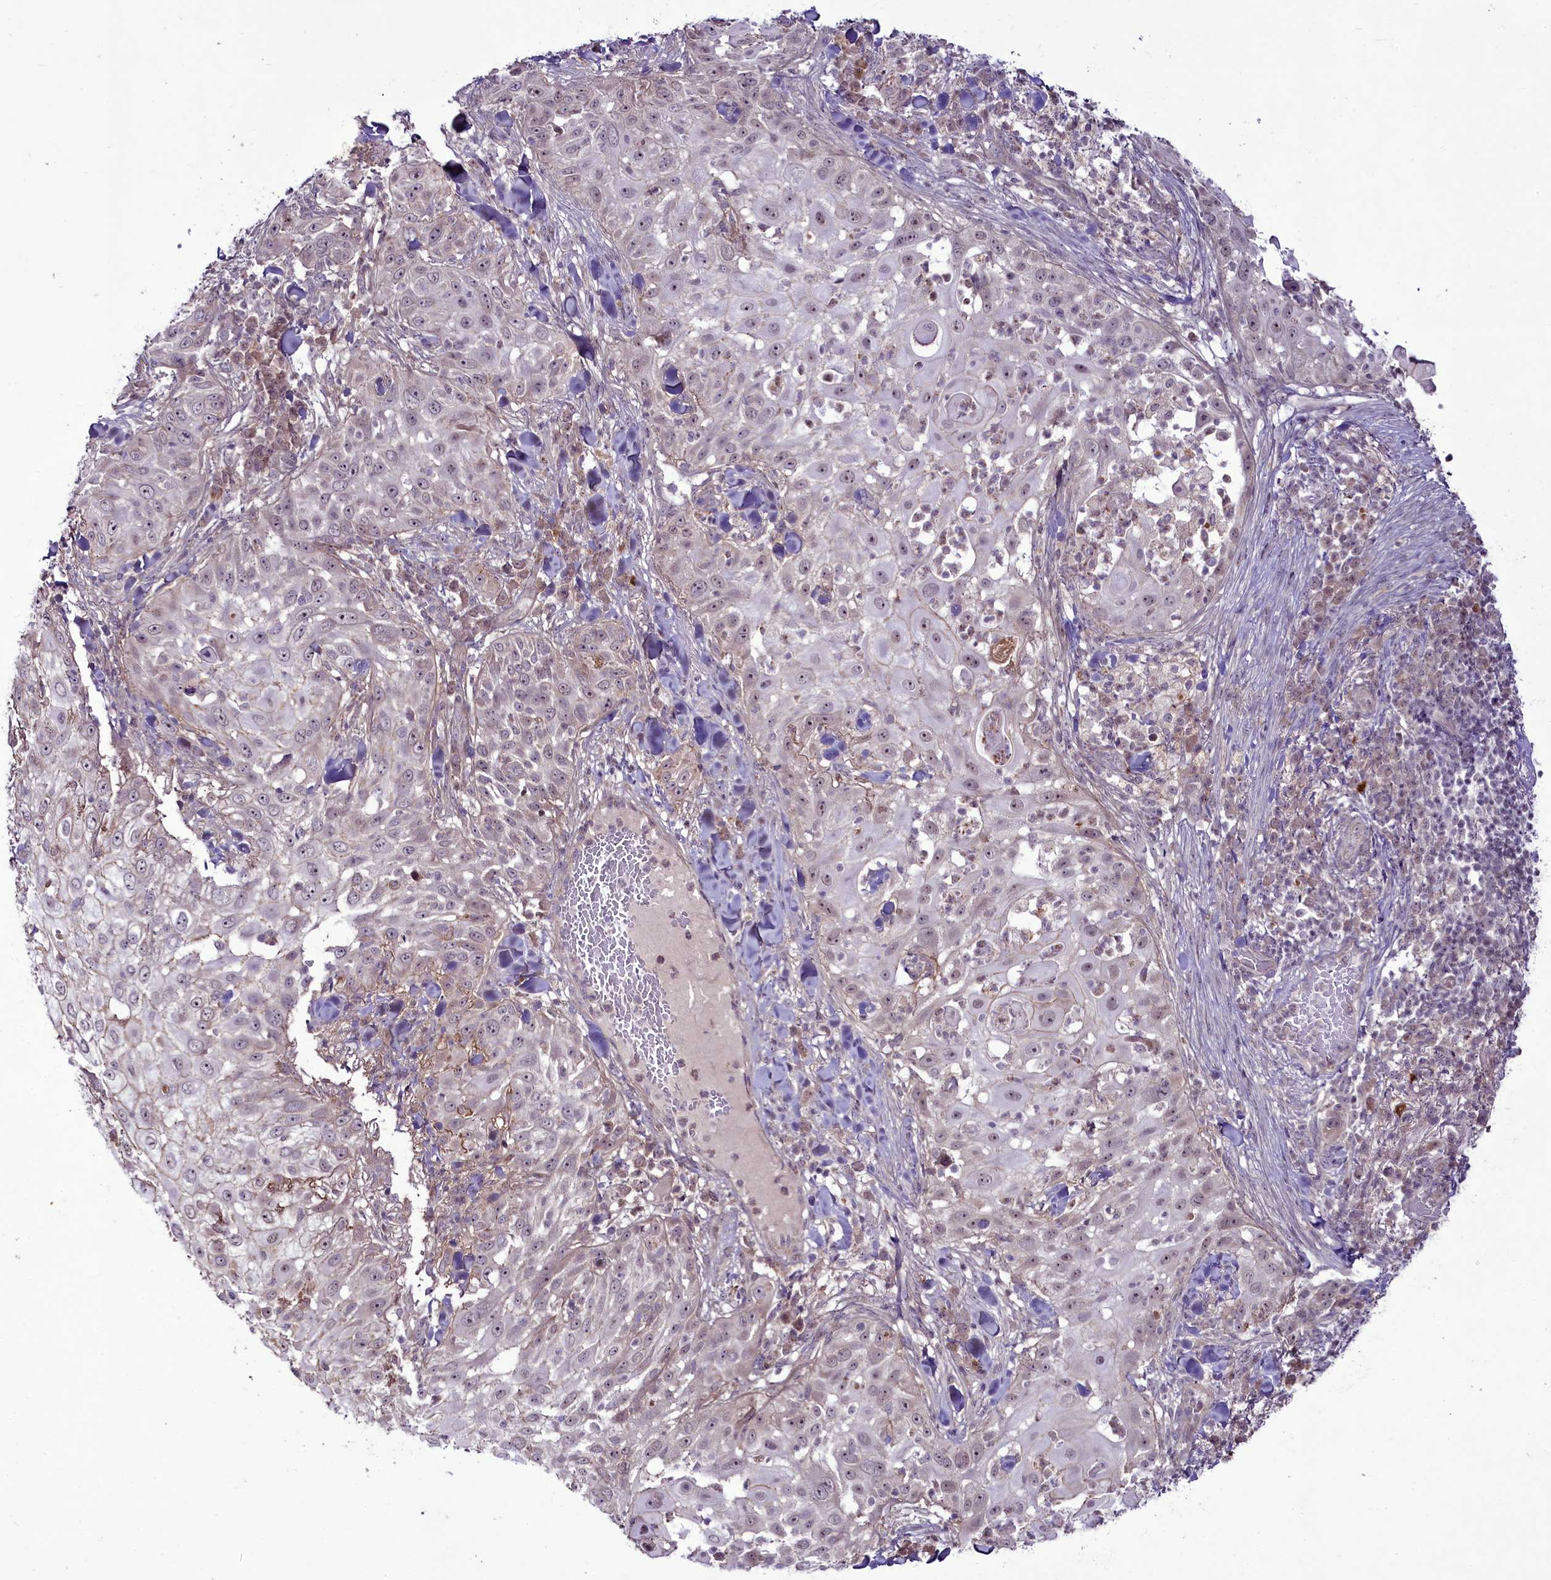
{"staining": {"intensity": "weak", "quantity": "25%-75%", "location": "cytoplasmic/membranous,nuclear"}, "tissue": "skin cancer", "cell_type": "Tumor cells", "image_type": "cancer", "snomed": [{"axis": "morphology", "description": "Squamous cell carcinoma, NOS"}, {"axis": "topography", "description": "Skin"}], "caption": "Immunohistochemical staining of skin cancer exhibits low levels of weak cytoplasmic/membranous and nuclear positivity in about 25%-75% of tumor cells. (IHC, brightfield microscopy, high magnification).", "gene": "RSBN1", "patient": {"sex": "female", "age": 44}}